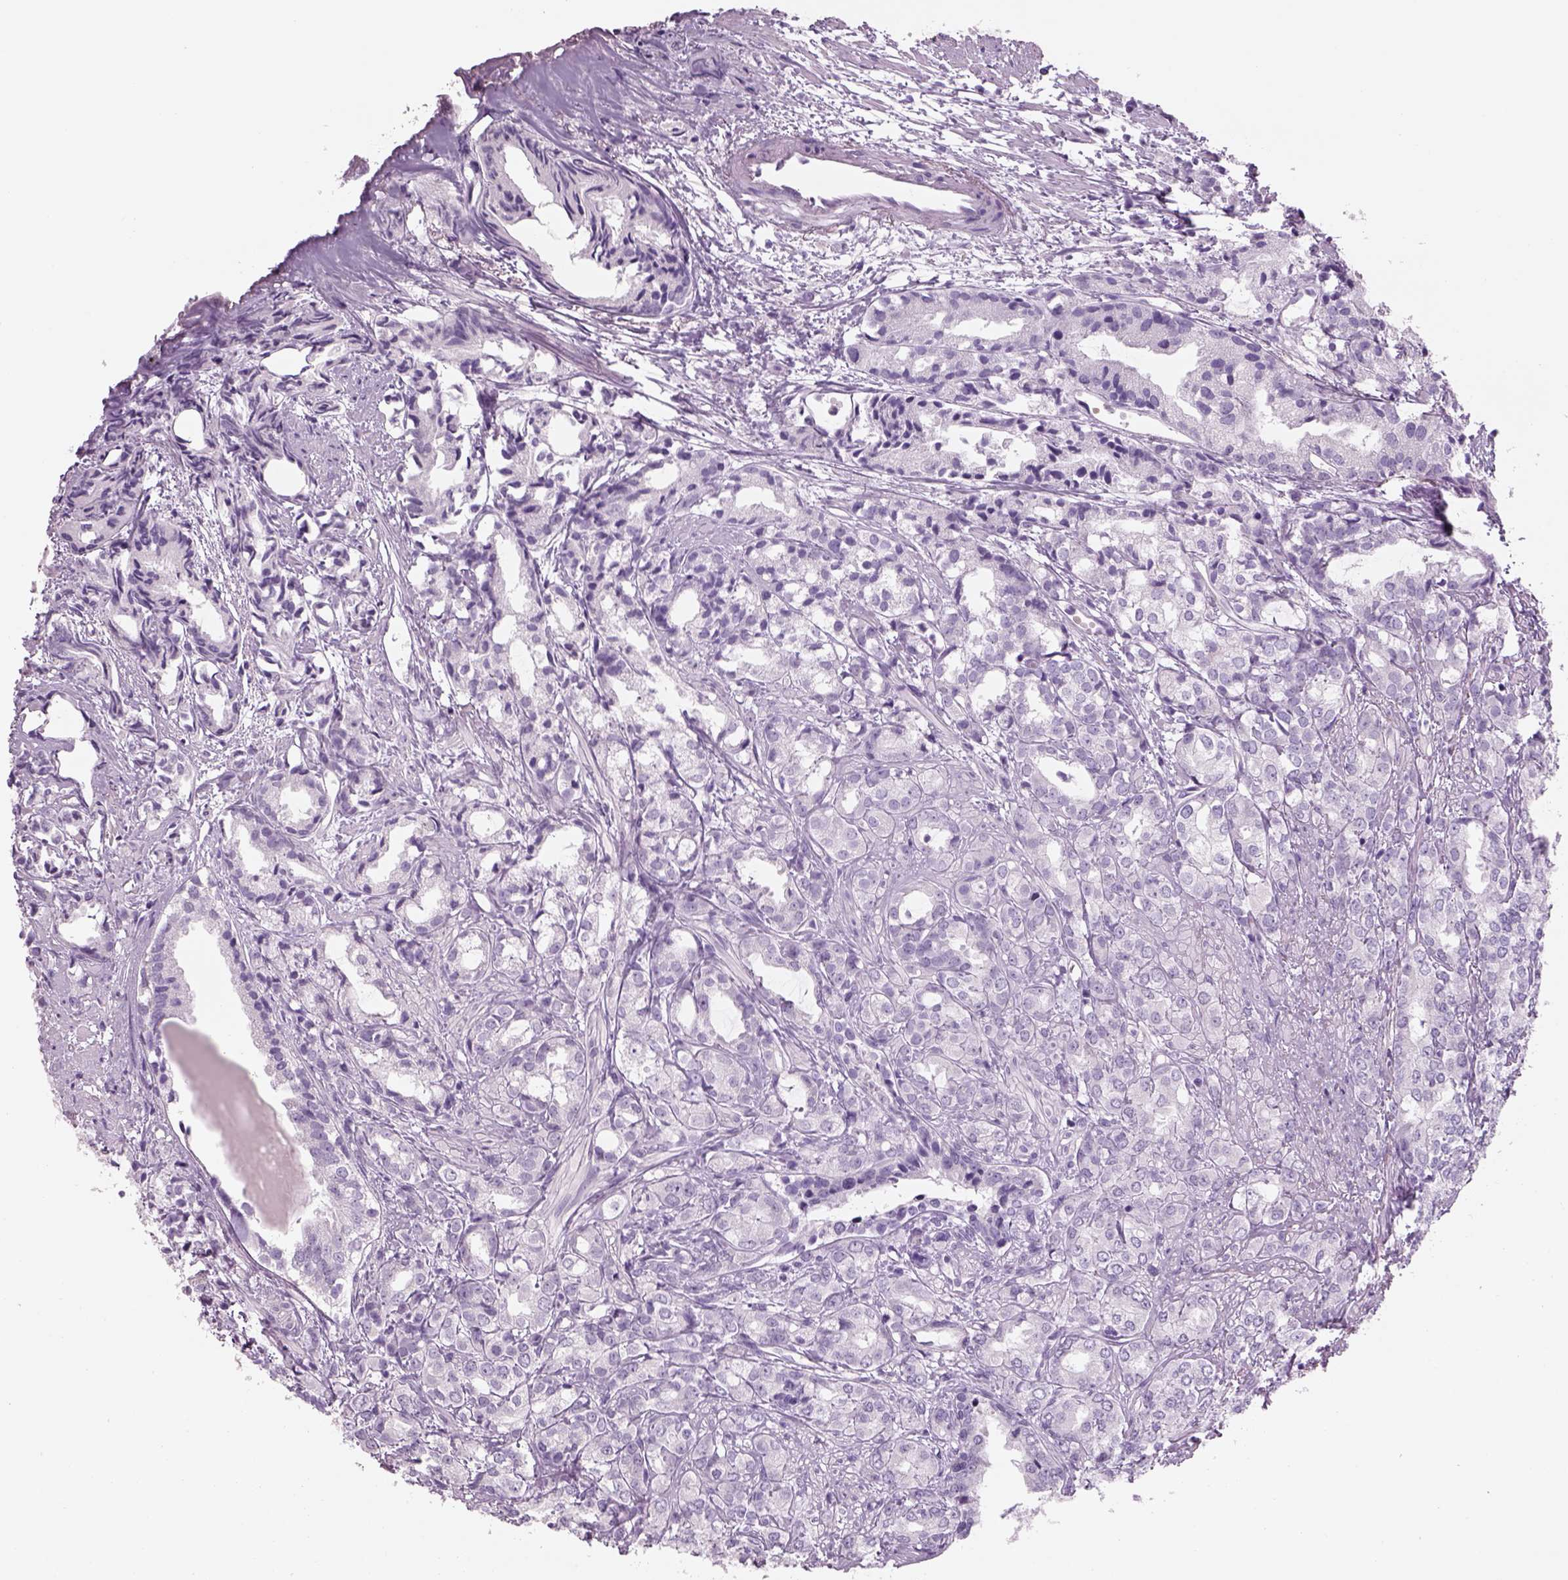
{"staining": {"intensity": "negative", "quantity": "none", "location": "none"}, "tissue": "prostate cancer", "cell_type": "Tumor cells", "image_type": "cancer", "snomed": [{"axis": "morphology", "description": "Adenocarcinoma, High grade"}, {"axis": "topography", "description": "Prostate"}], "caption": "High power microscopy image of an immunohistochemistry photomicrograph of adenocarcinoma (high-grade) (prostate), revealing no significant expression in tumor cells.", "gene": "RHO", "patient": {"sex": "male", "age": 79}}